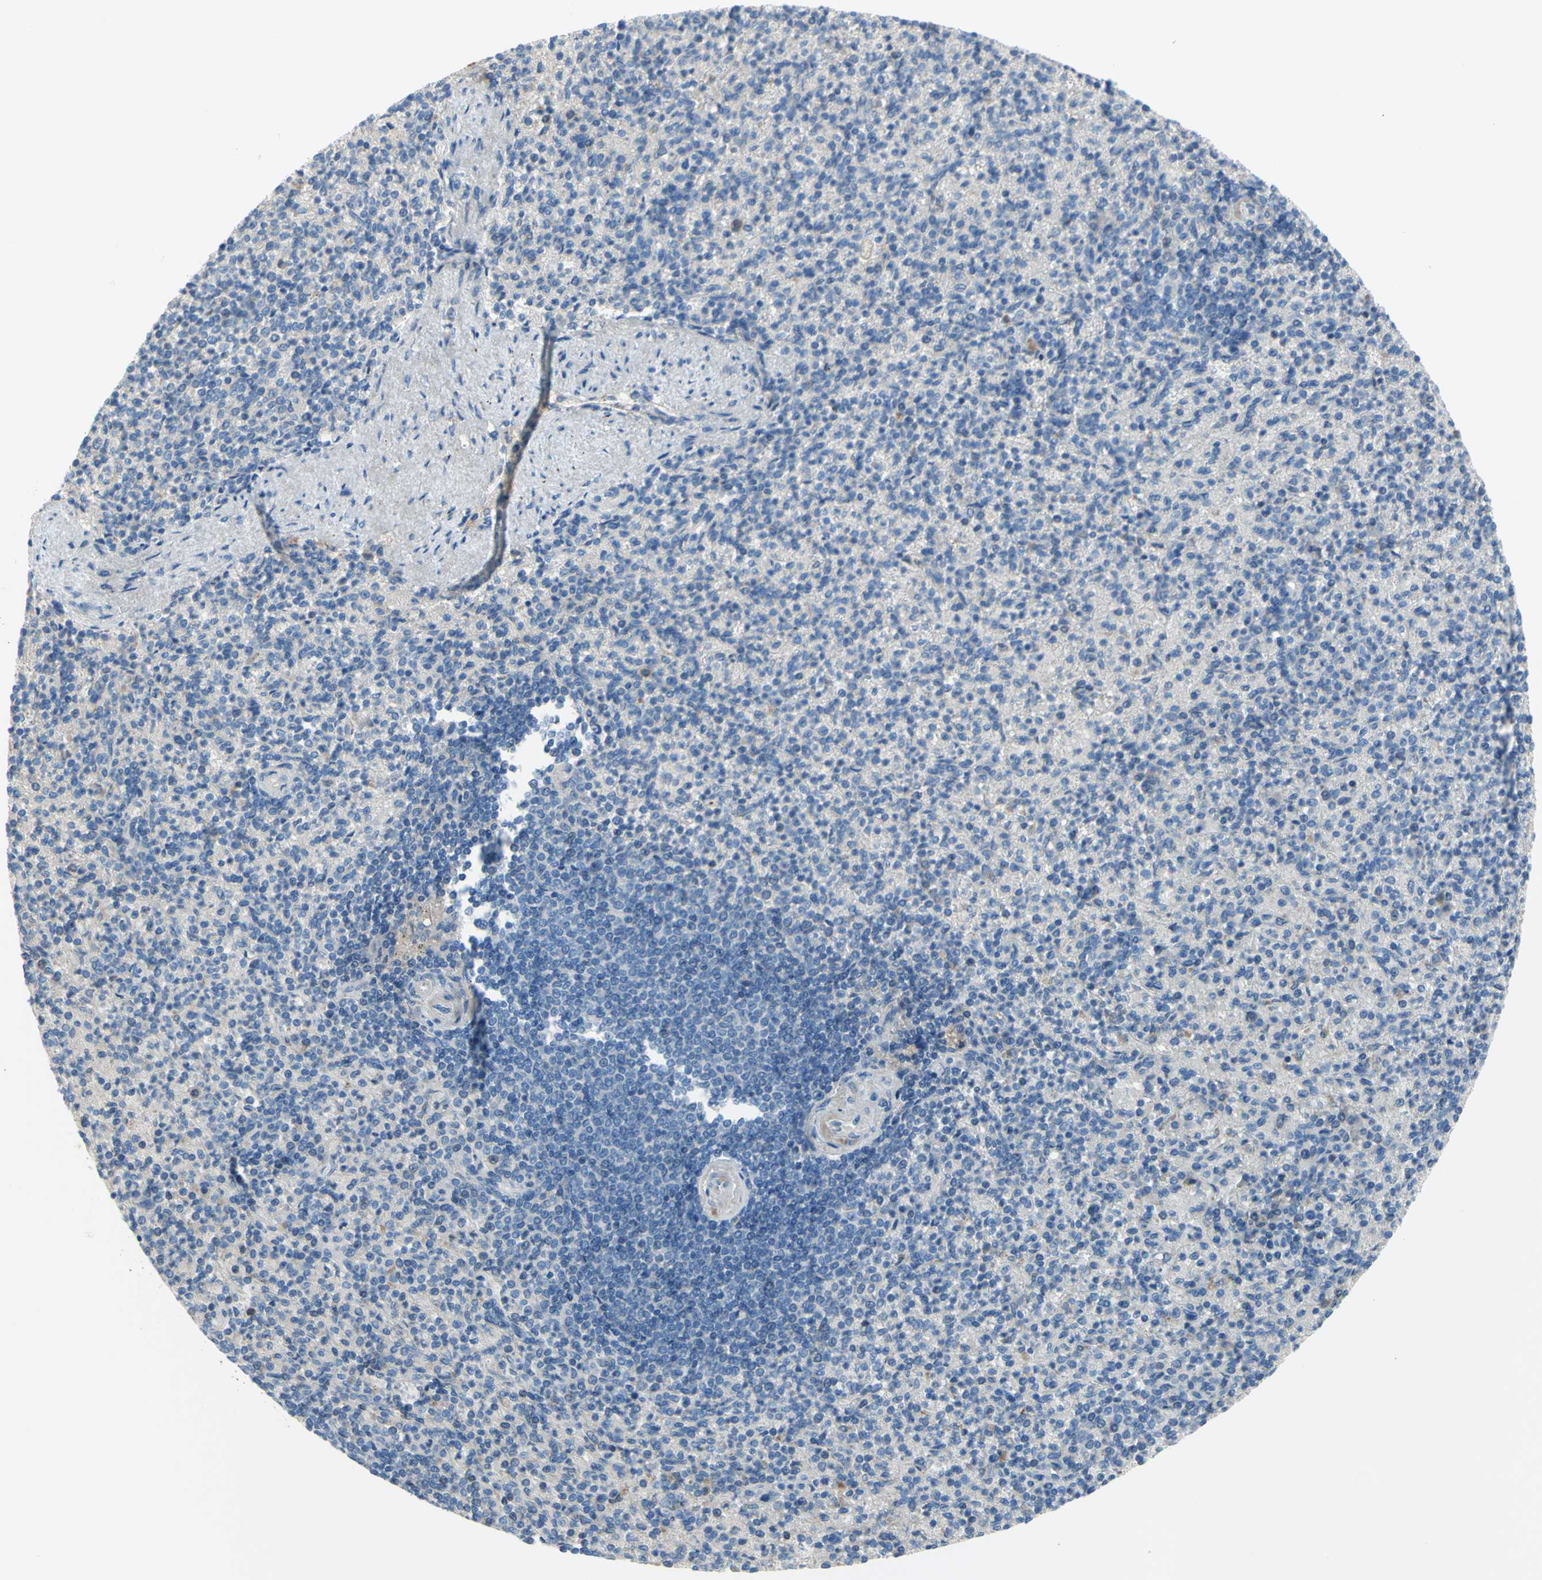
{"staining": {"intensity": "weak", "quantity": "<25%", "location": "cytoplasmic/membranous"}, "tissue": "spleen", "cell_type": "Cells in red pulp", "image_type": "normal", "snomed": [{"axis": "morphology", "description": "Normal tissue, NOS"}, {"axis": "topography", "description": "Spleen"}], "caption": "Immunohistochemistry (IHC) image of benign spleen stained for a protein (brown), which exhibits no positivity in cells in red pulp. The staining was performed using DAB to visualize the protein expression in brown, while the nuclei were stained in blue with hematoxylin (Magnification: 20x).", "gene": "TMEM59L", "patient": {"sex": "female", "age": 74}}